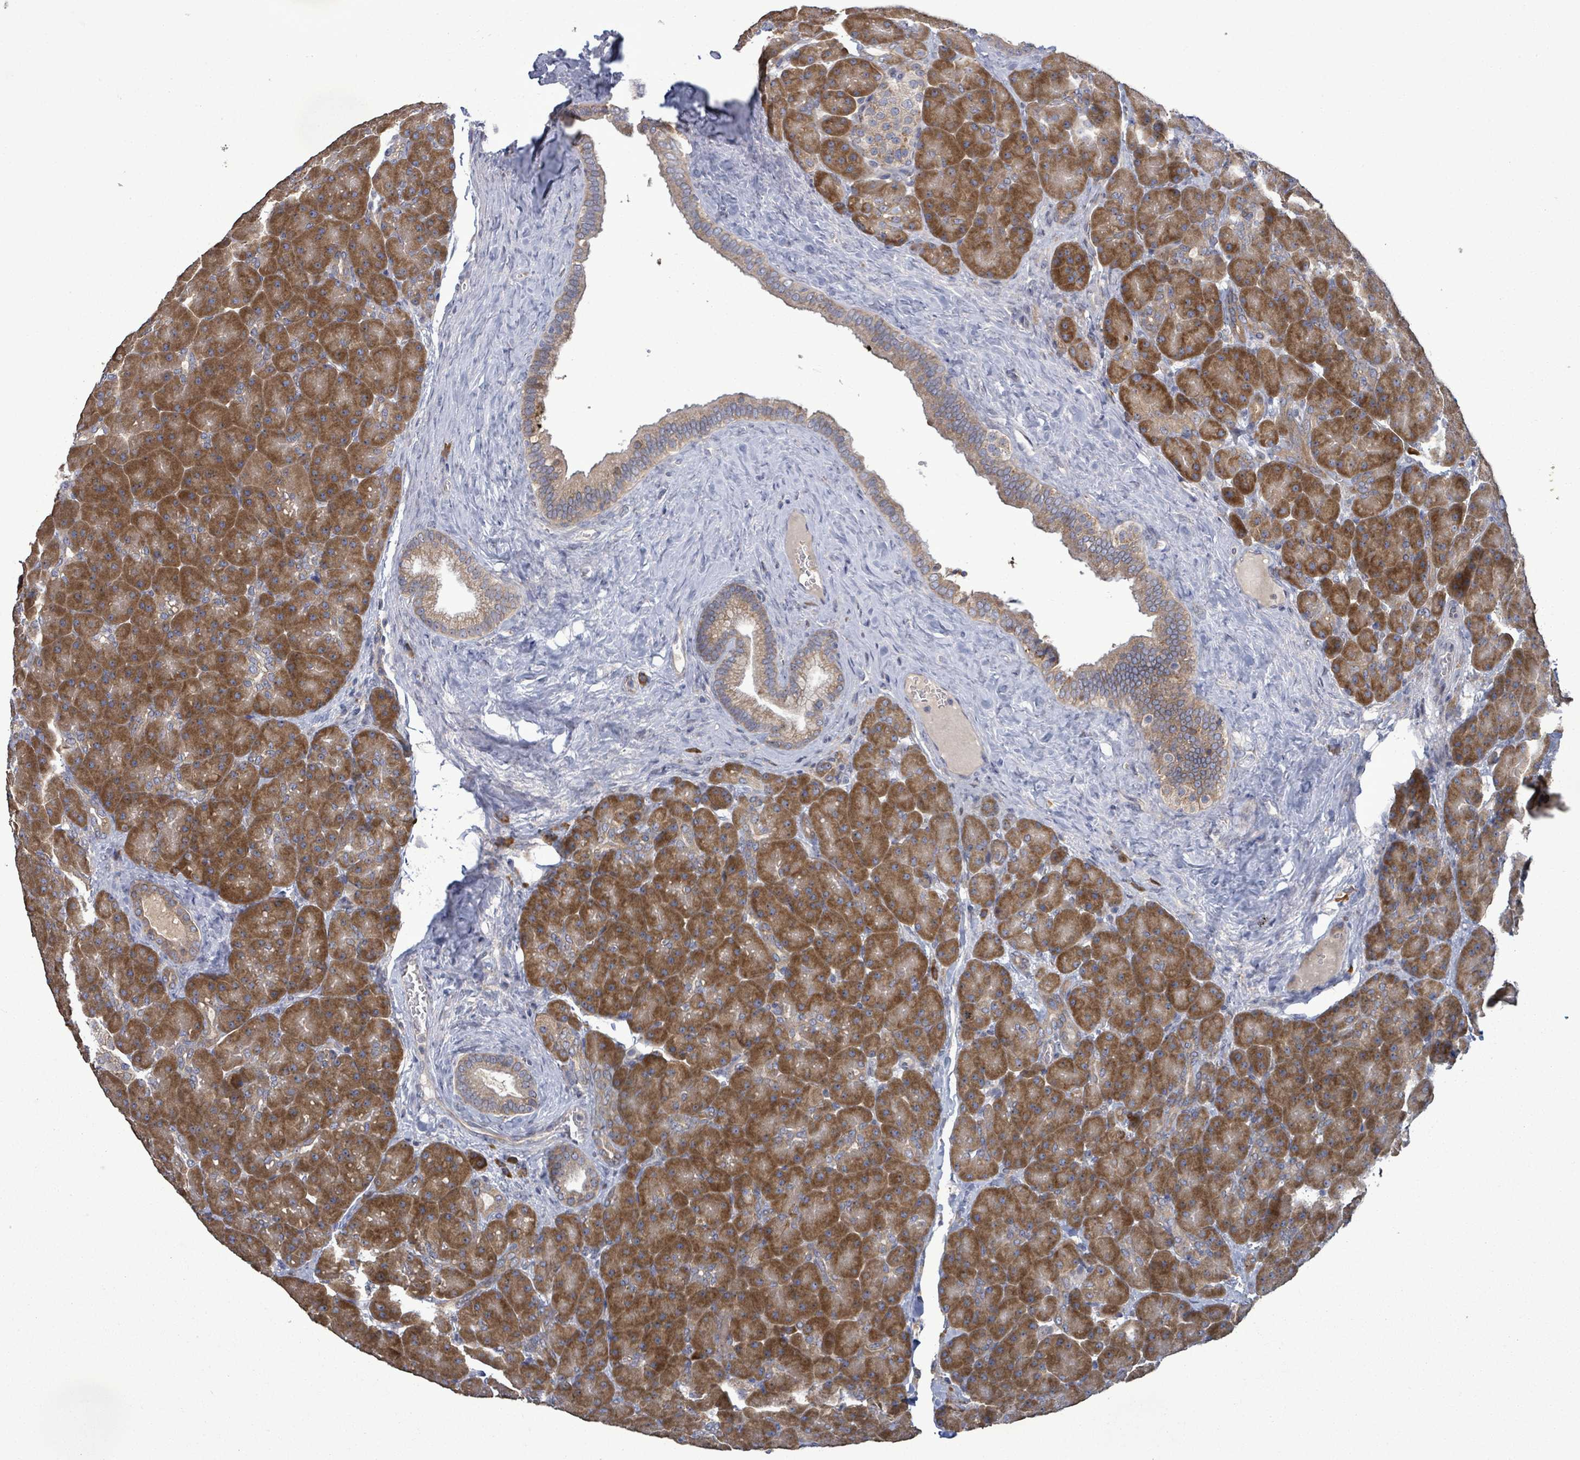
{"staining": {"intensity": "strong", "quantity": ">75%", "location": "cytoplasmic/membranous"}, "tissue": "pancreas", "cell_type": "Exocrine glandular cells", "image_type": "normal", "snomed": [{"axis": "morphology", "description": "Normal tissue, NOS"}, {"axis": "topography", "description": "Pancreas"}], "caption": "Exocrine glandular cells display strong cytoplasmic/membranous expression in approximately >75% of cells in benign pancreas. The protein of interest is shown in brown color, while the nuclei are stained blue.", "gene": "ATP13A1", "patient": {"sex": "male", "age": 66}}